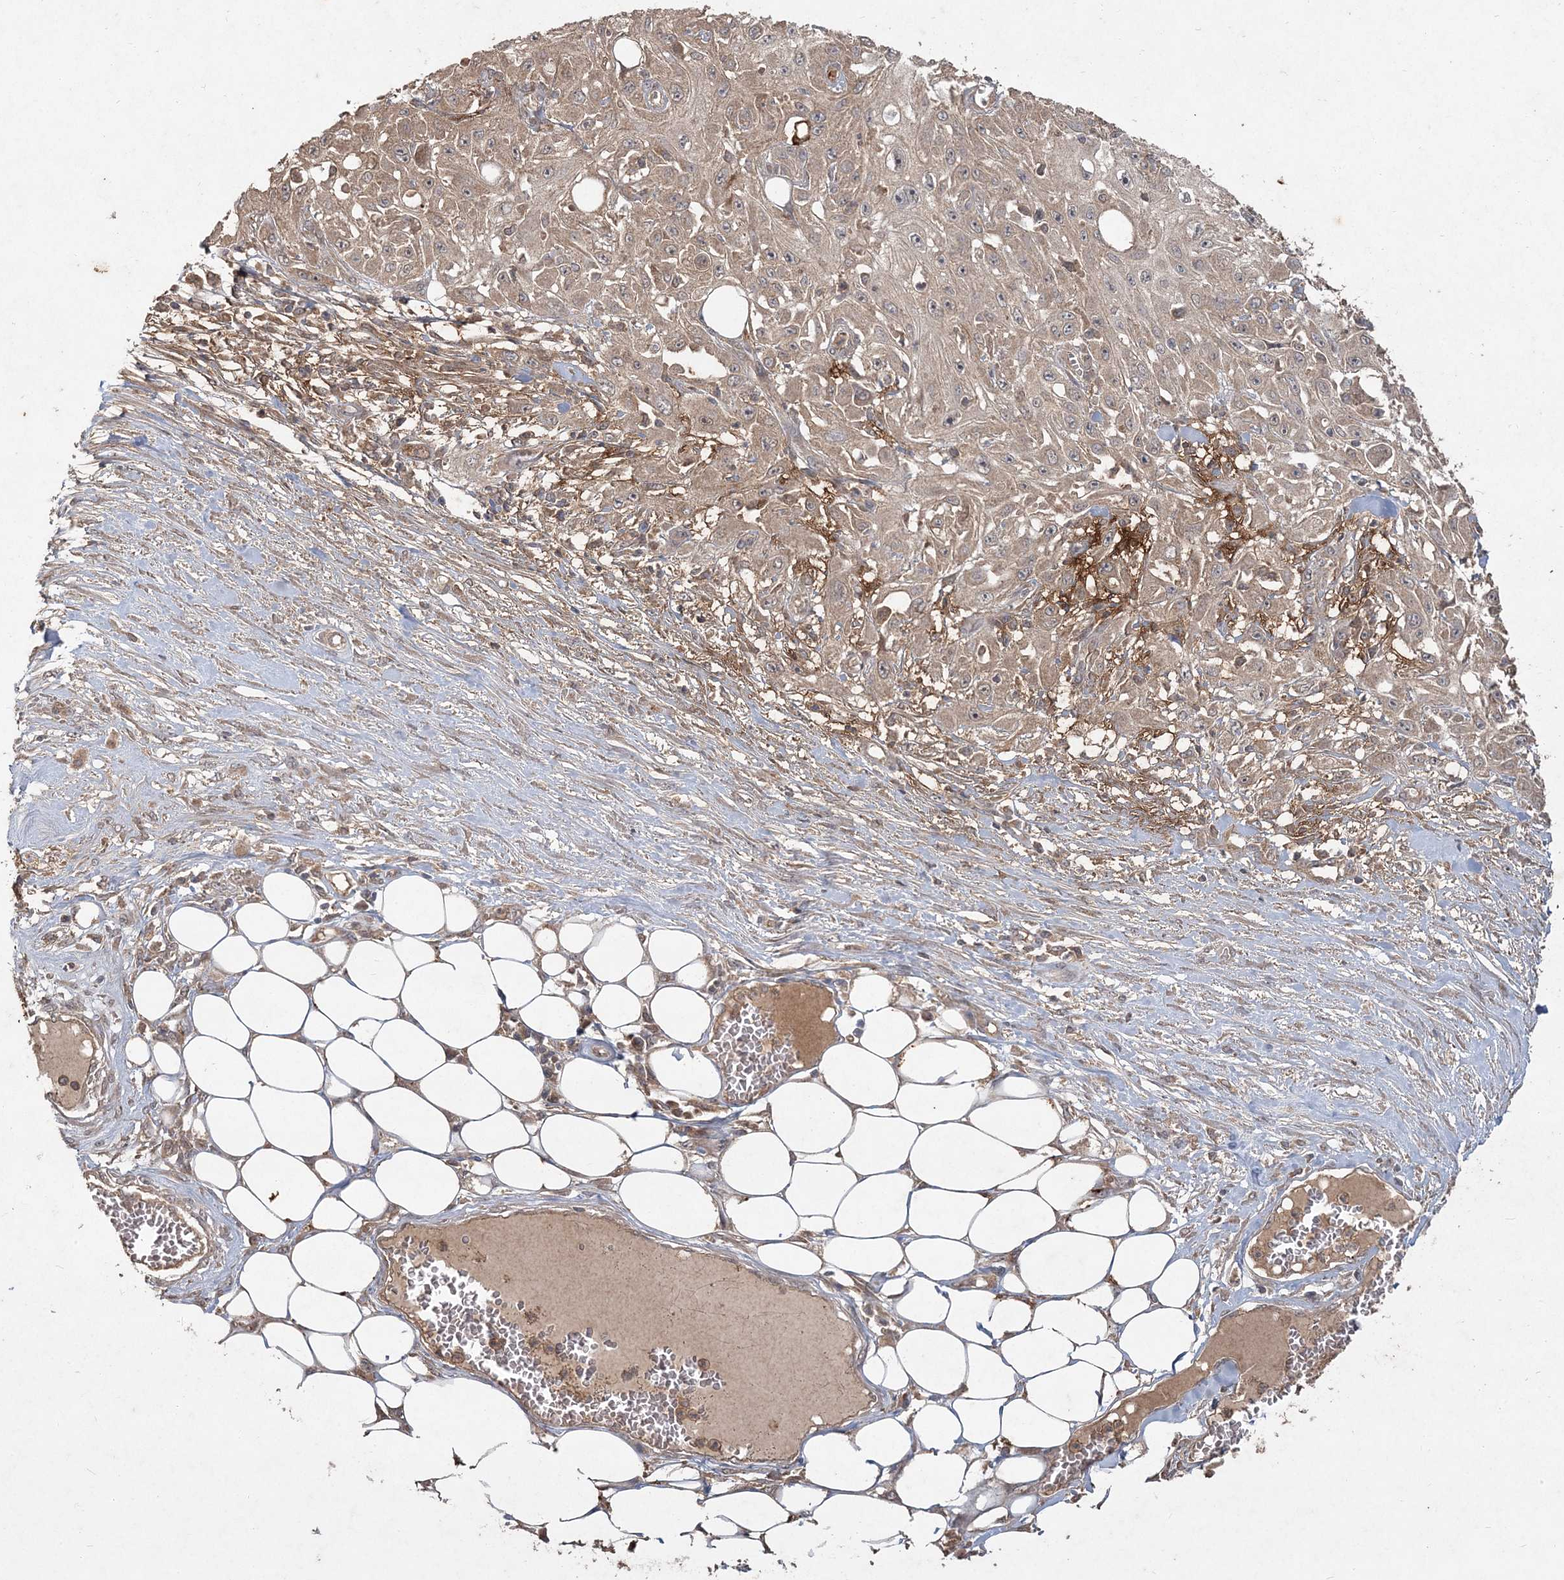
{"staining": {"intensity": "weak", "quantity": ">75%", "location": "cytoplasmic/membranous"}, "tissue": "skin cancer", "cell_type": "Tumor cells", "image_type": "cancer", "snomed": [{"axis": "morphology", "description": "Squamous cell carcinoma, NOS"}, {"axis": "morphology", "description": "Squamous cell carcinoma, metastatic, NOS"}, {"axis": "topography", "description": "Skin"}, {"axis": "topography", "description": "Lymph node"}], "caption": "DAB (3,3'-diaminobenzidine) immunohistochemical staining of skin metastatic squamous cell carcinoma demonstrates weak cytoplasmic/membranous protein expression in approximately >75% of tumor cells. The protein is stained brown, and the nuclei are stained in blue (DAB (3,3'-diaminobenzidine) IHC with brightfield microscopy, high magnification).", "gene": "SPRY1", "patient": {"sex": "male", "age": 75}}